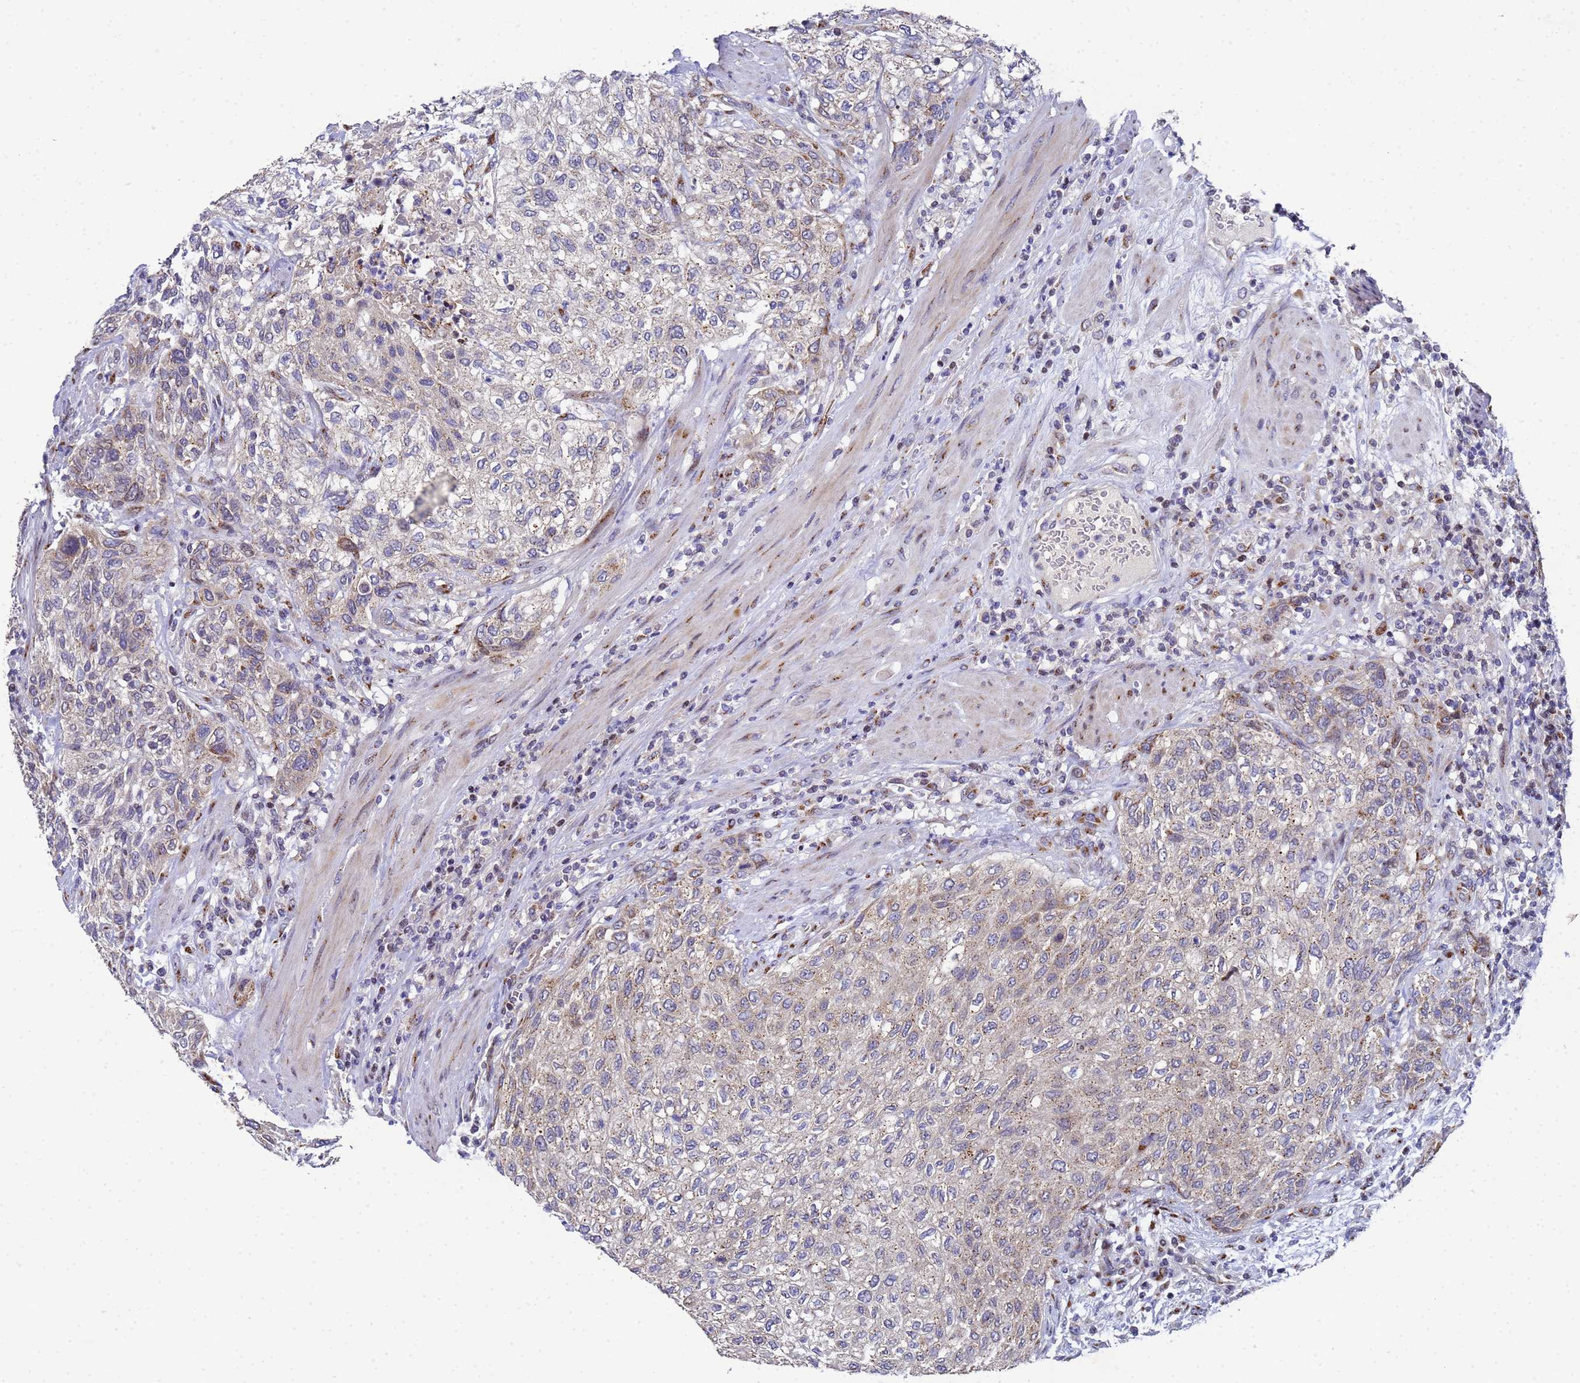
{"staining": {"intensity": "weak", "quantity": "25%-75%", "location": "cytoplasmic/membranous"}, "tissue": "urothelial cancer", "cell_type": "Tumor cells", "image_type": "cancer", "snomed": [{"axis": "morphology", "description": "Urothelial carcinoma, High grade"}, {"axis": "topography", "description": "Urinary bladder"}], "caption": "An immunohistochemistry (IHC) image of neoplastic tissue is shown. Protein staining in brown labels weak cytoplasmic/membranous positivity in urothelial carcinoma (high-grade) within tumor cells. (Brightfield microscopy of DAB IHC at high magnification).", "gene": "NSUN6", "patient": {"sex": "male", "age": 35}}